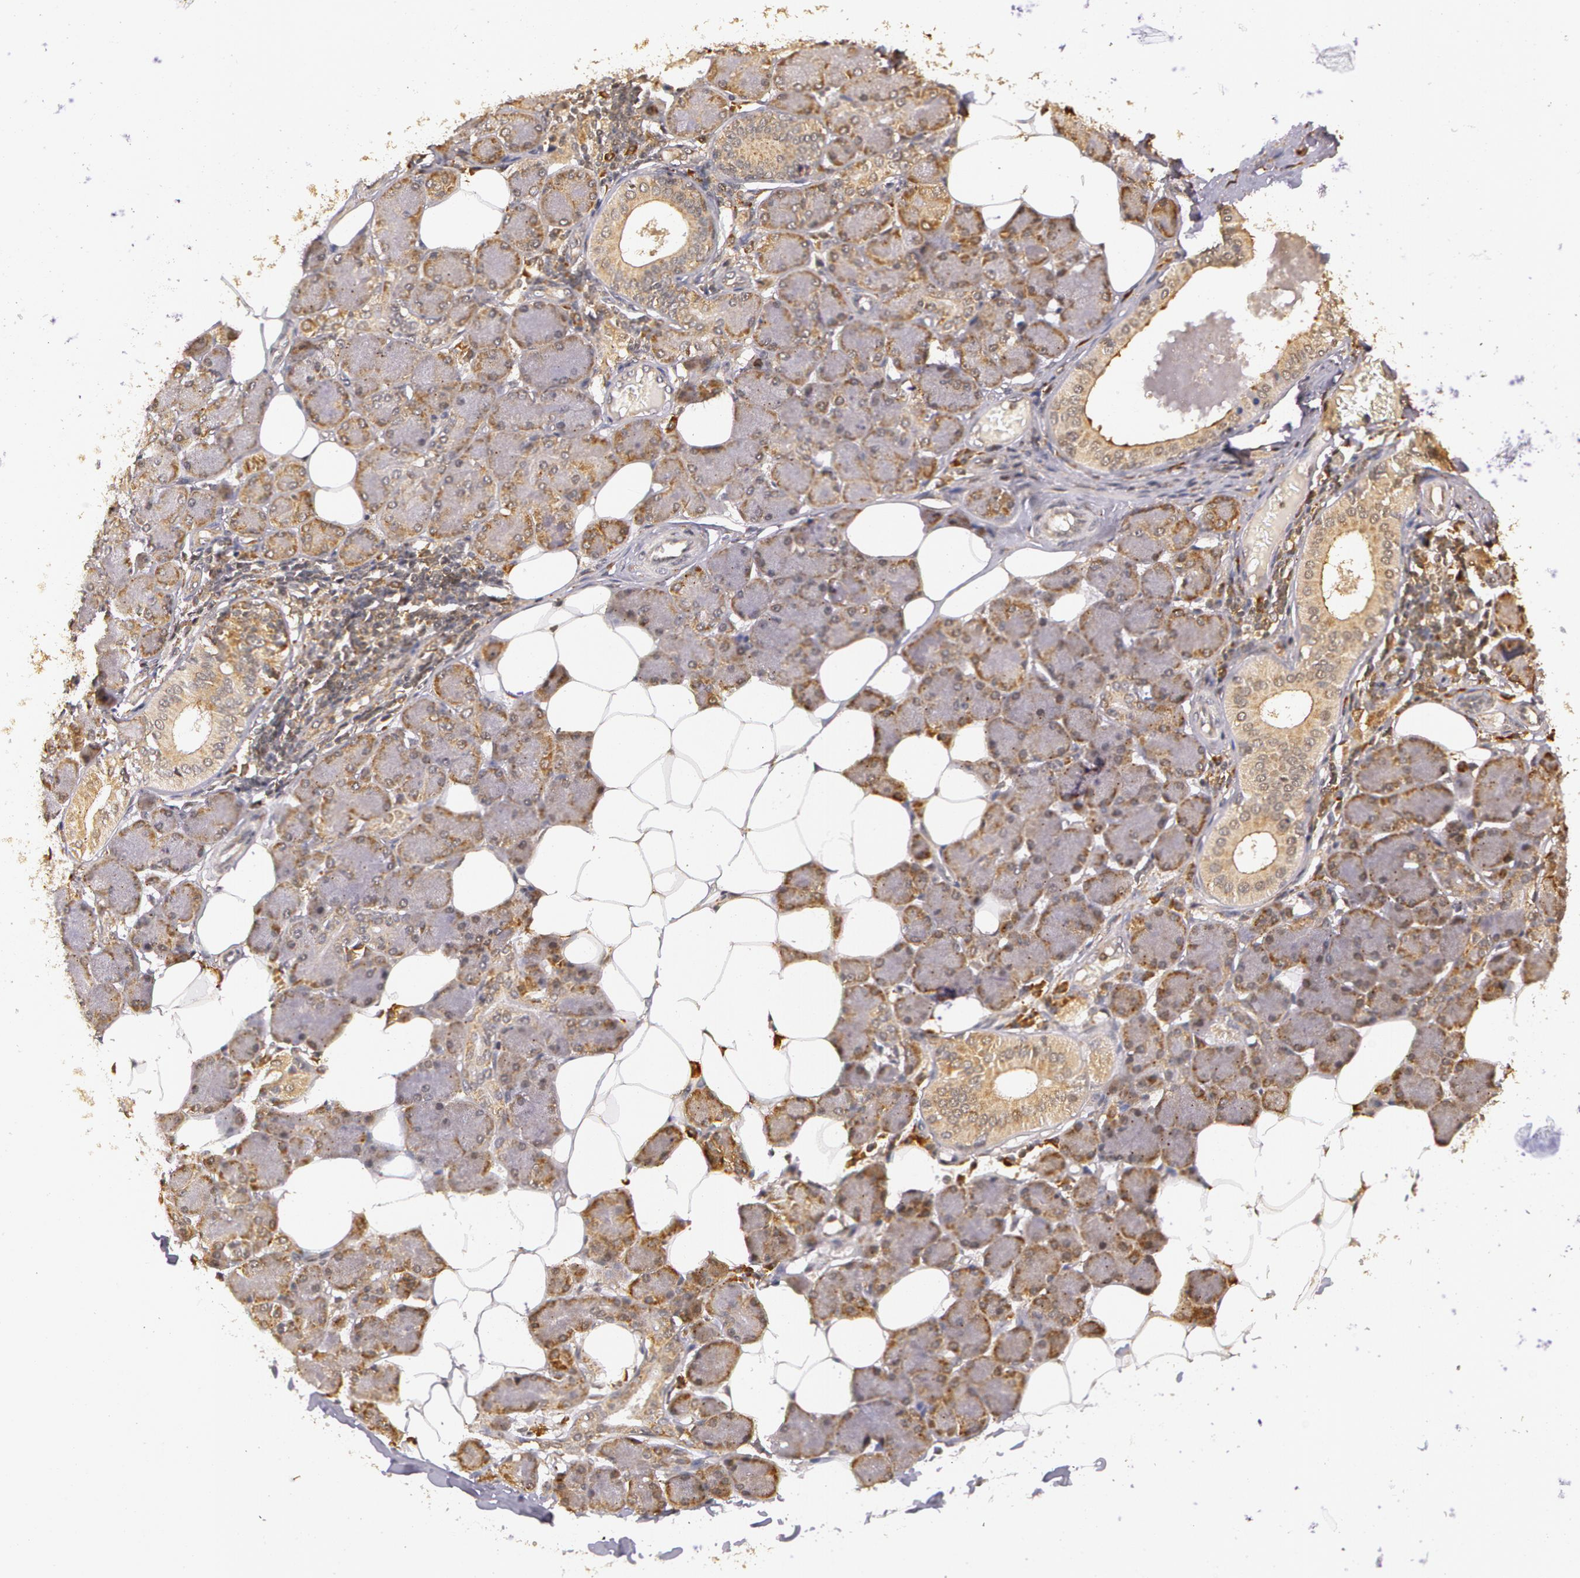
{"staining": {"intensity": "moderate", "quantity": ">75%", "location": "cytoplasmic/membranous"}, "tissue": "salivary gland", "cell_type": "Glandular cells", "image_type": "normal", "snomed": [{"axis": "morphology", "description": "Normal tissue, NOS"}, {"axis": "morphology", "description": "Adenoma, NOS"}, {"axis": "topography", "description": "Salivary gland"}], "caption": "Protein expression analysis of benign human salivary gland reveals moderate cytoplasmic/membranous expression in approximately >75% of glandular cells. (brown staining indicates protein expression, while blue staining denotes nuclei).", "gene": "ASCC2", "patient": {"sex": "female", "age": 32}}